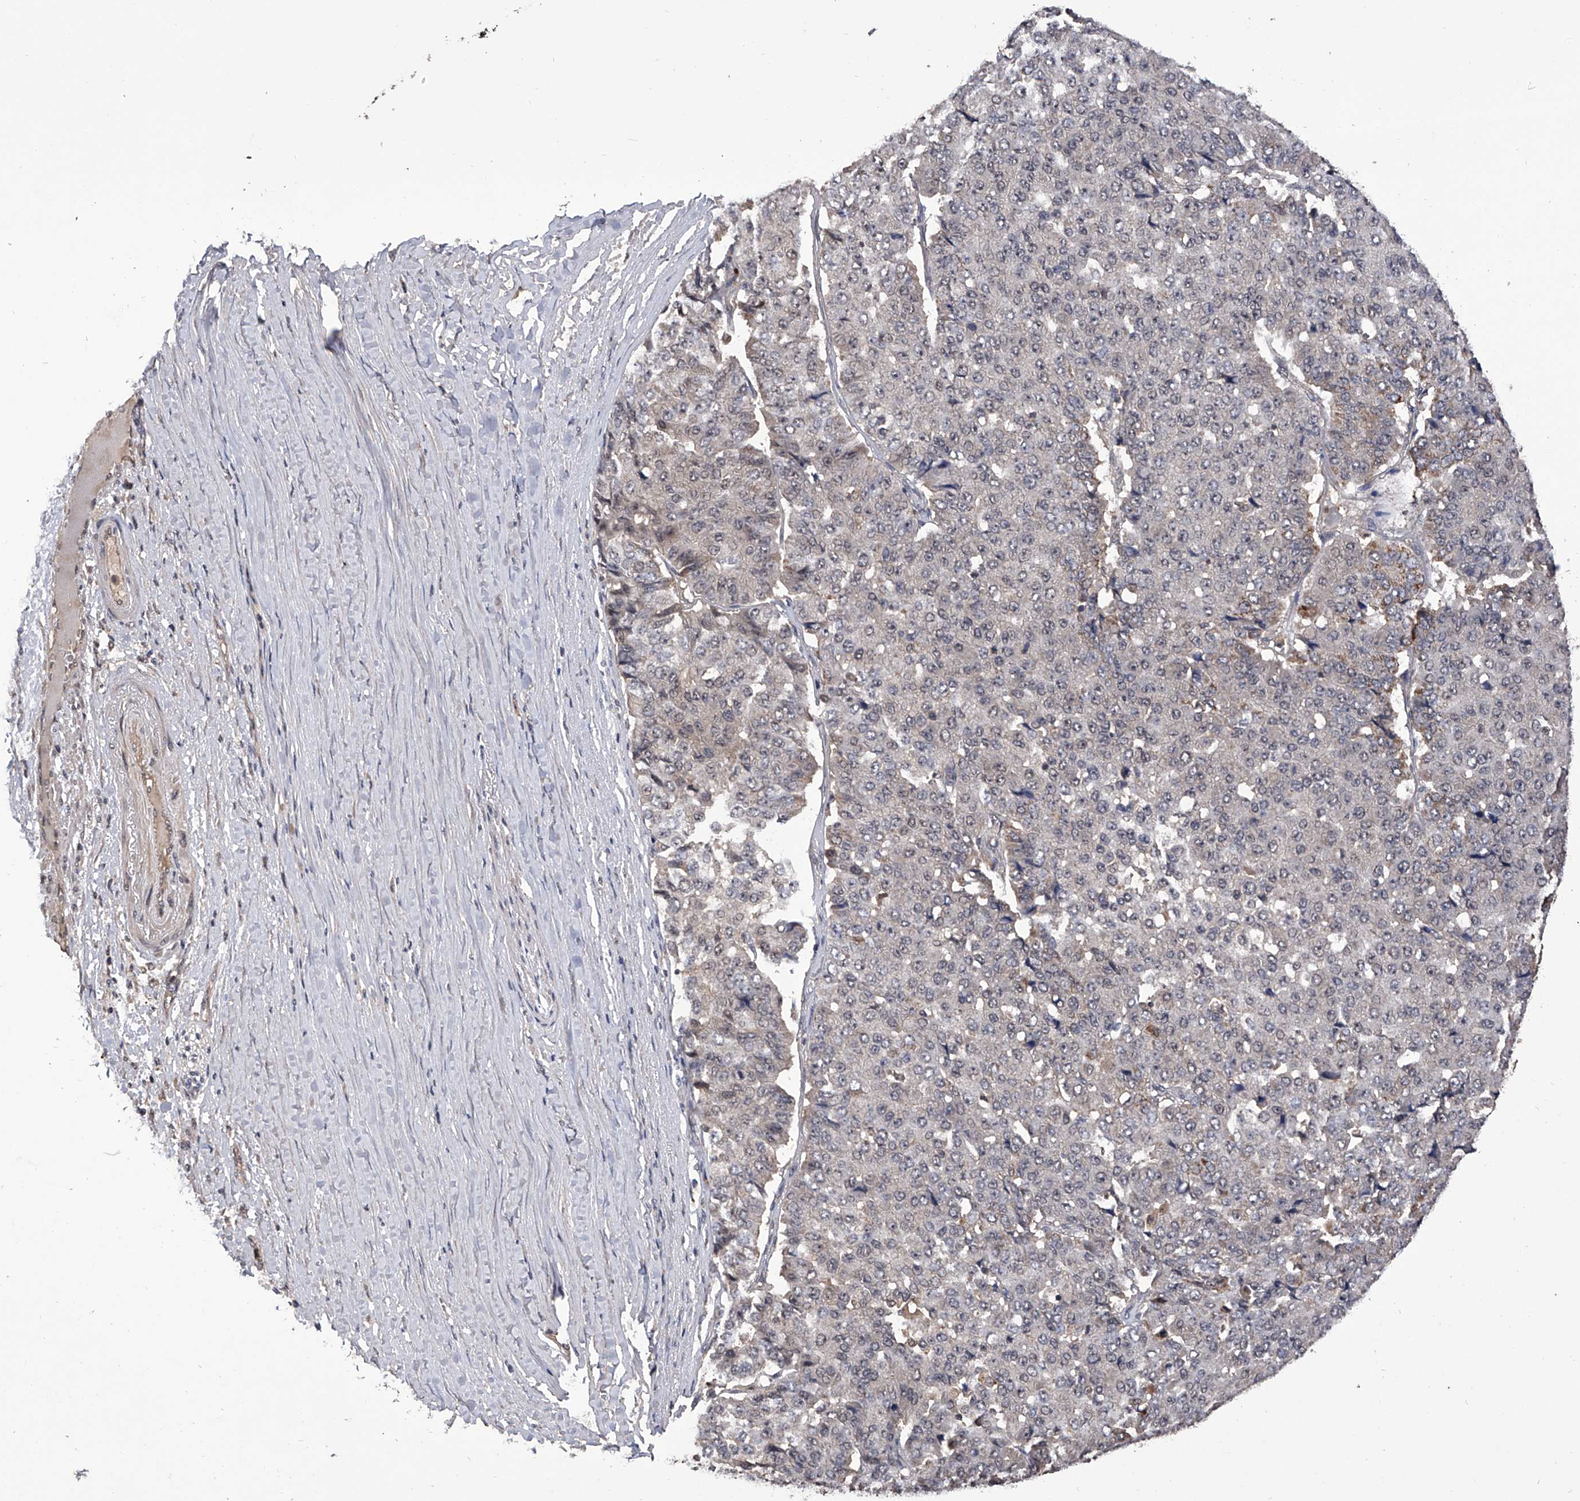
{"staining": {"intensity": "negative", "quantity": "none", "location": "none"}, "tissue": "pancreatic cancer", "cell_type": "Tumor cells", "image_type": "cancer", "snomed": [{"axis": "morphology", "description": "Adenocarcinoma, NOS"}, {"axis": "topography", "description": "Pancreas"}], "caption": "Immunohistochemical staining of adenocarcinoma (pancreatic) displays no significant staining in tumor cells.", "gene": "EFCAB7", "patient": {"sex": "male", "age": 50}}